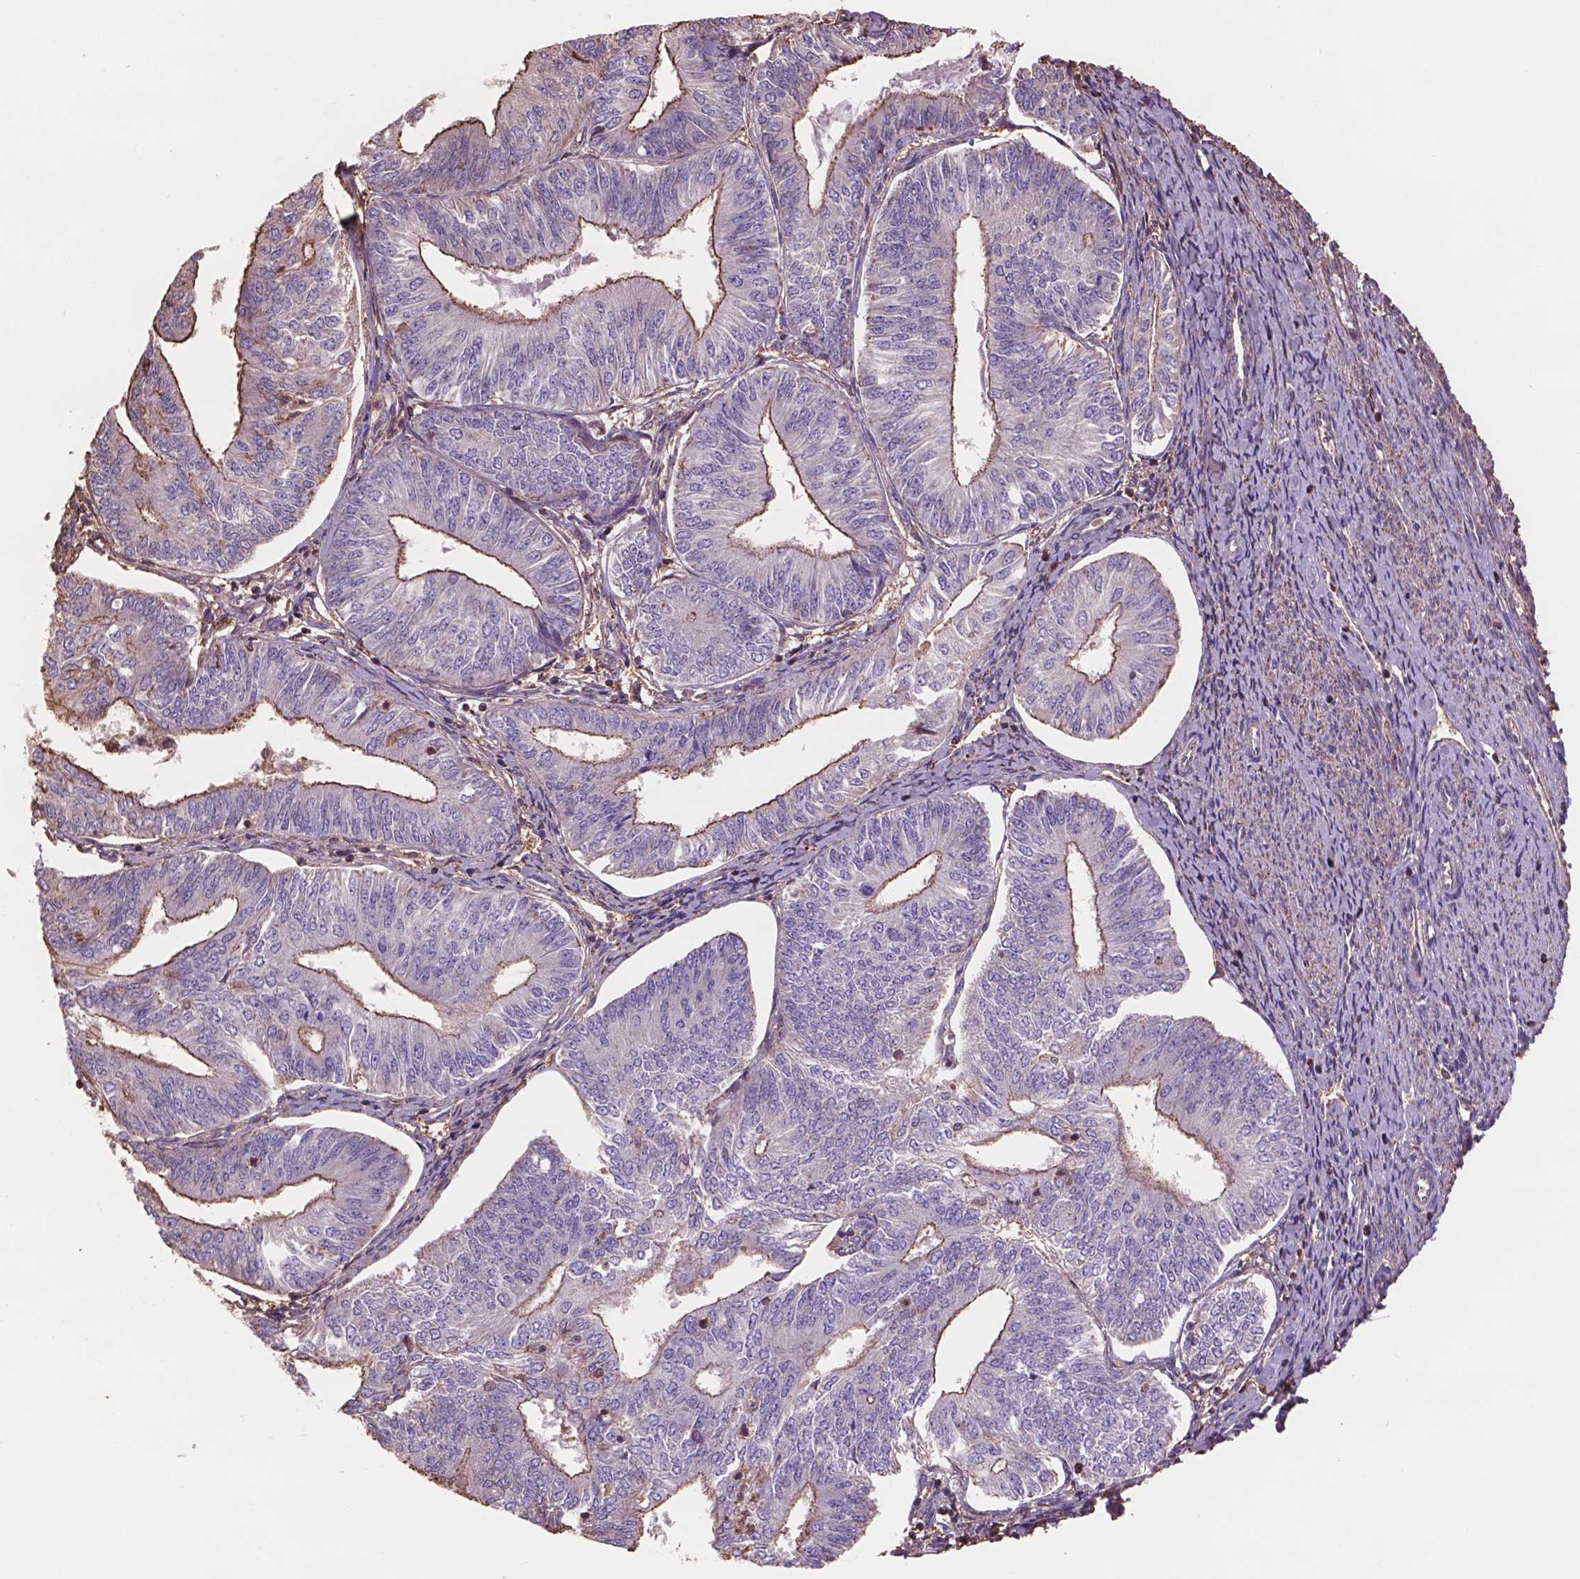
{"staining": {"intensity": "moderate", "quantity": "<25%", "location": "cytoplasmic/membranous"}, "tissue": "endometrial cancer", "cell_type": "Tumor cells", "image_type": "cancer", "snomed": [{"axis": "morphology", "description": "Adenocarcinoma, NOS"}, {"axis": "topography", "description": "Endometrium"}], "caption": "Human adenocarcinoma (endometrial) stained with a protein marker displays moderate staining in tumor cells.", "gene": "NIPA2", "patient": {"sex": "female", "age": 58}}